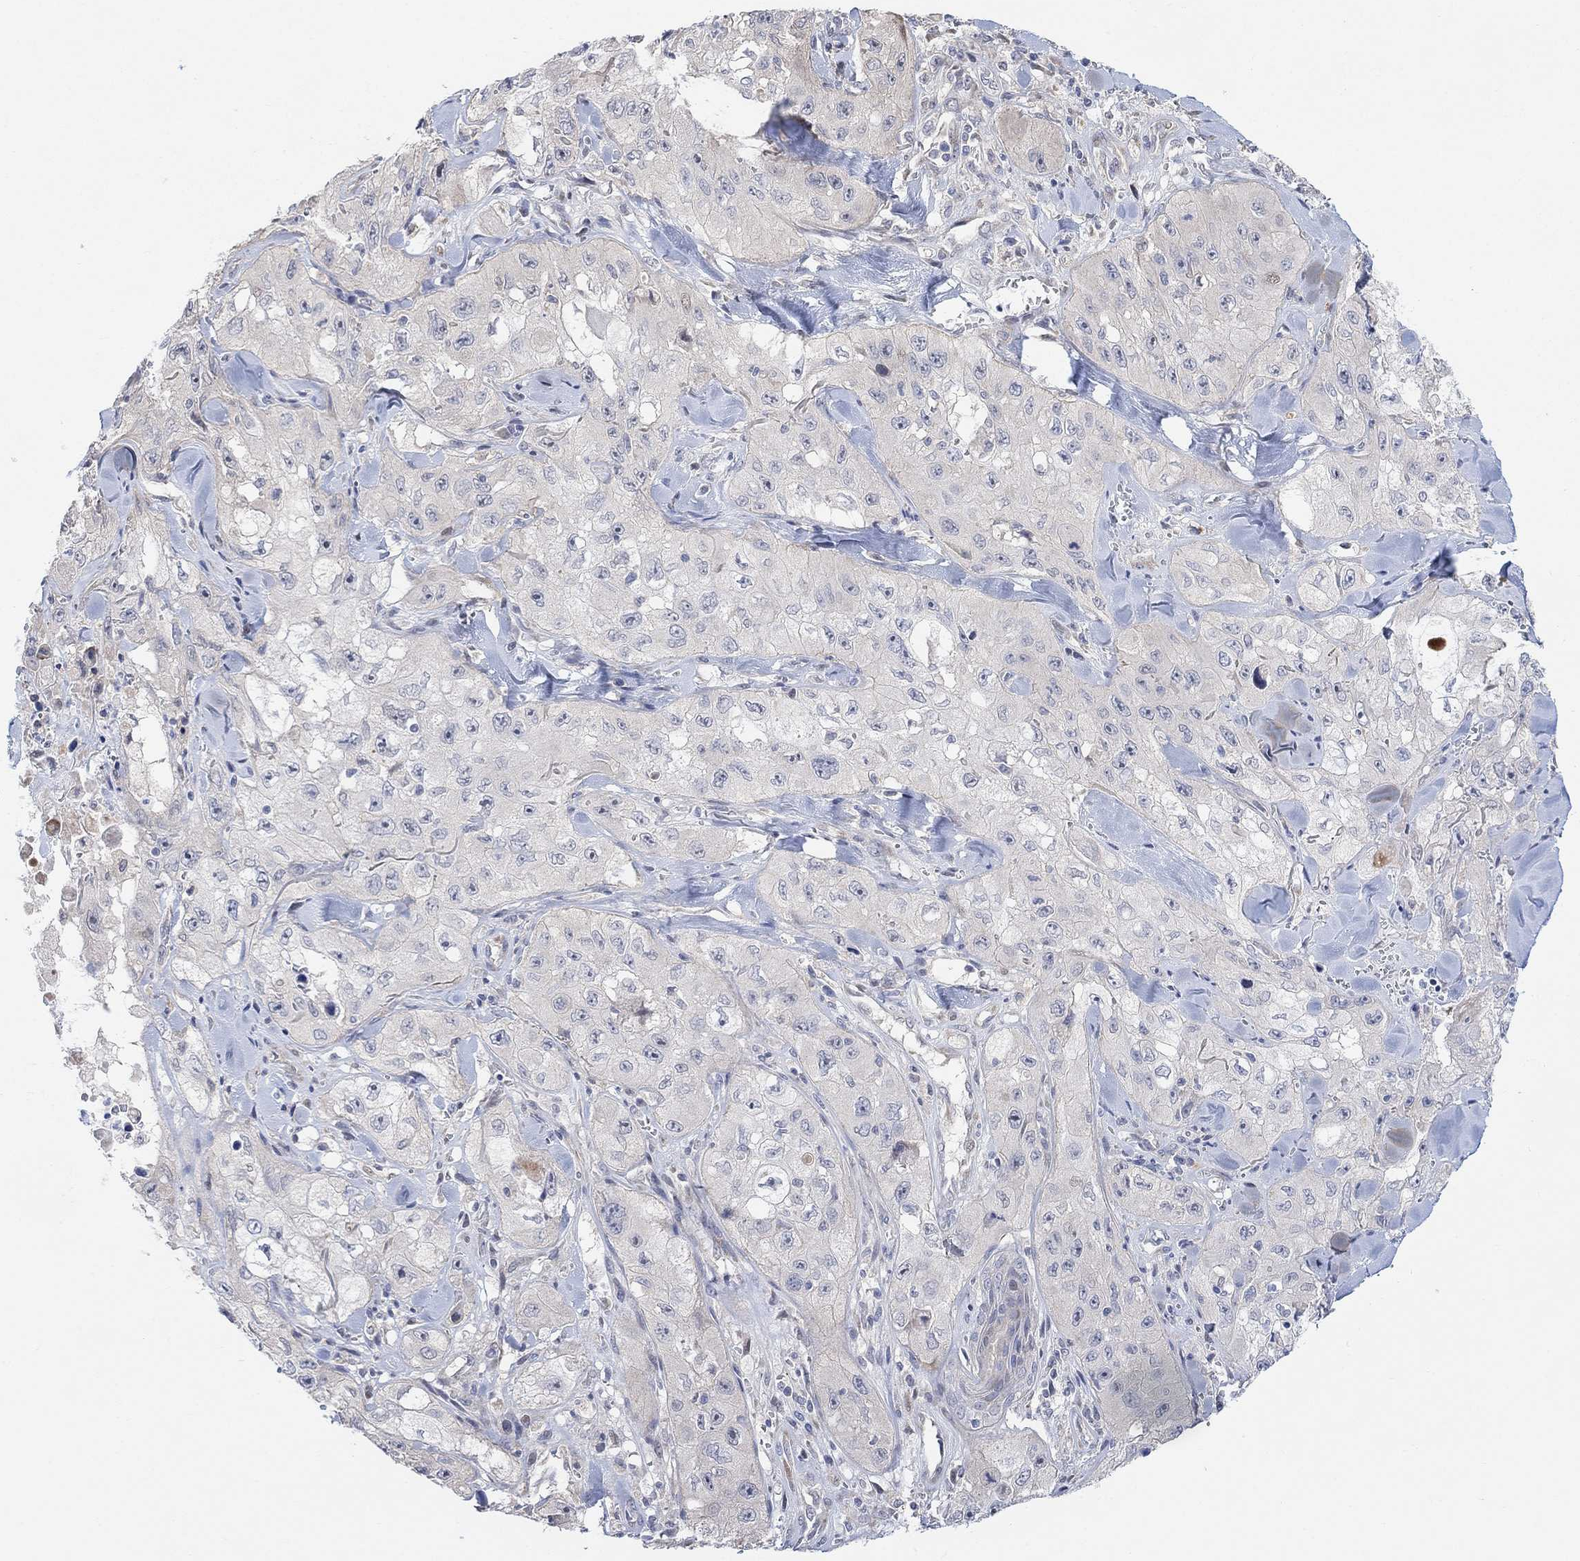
{"staining": {"intensity": "negative", "quantity": "none", "location": "none"}, "tissue": "skin cancer", "cell_type": "Tumor cells", "image_type": "cancer", "snomed": [{"axis": "morphology", "description": "Squamous cell carcinoma, NOS"}, {"axis": "topography", "description": "Skin"}, {"axis": "topography", "description": "Subcutis"}], "caption": "A high-resolution photomicrograph shows immunohistochemistry (IHC) staining of skin cancer (squamous cell carcinoma), which reveals no significant expression in tumor cells.", "gene": "CNTF", "patient": {"sex": "male", "age": 73}}